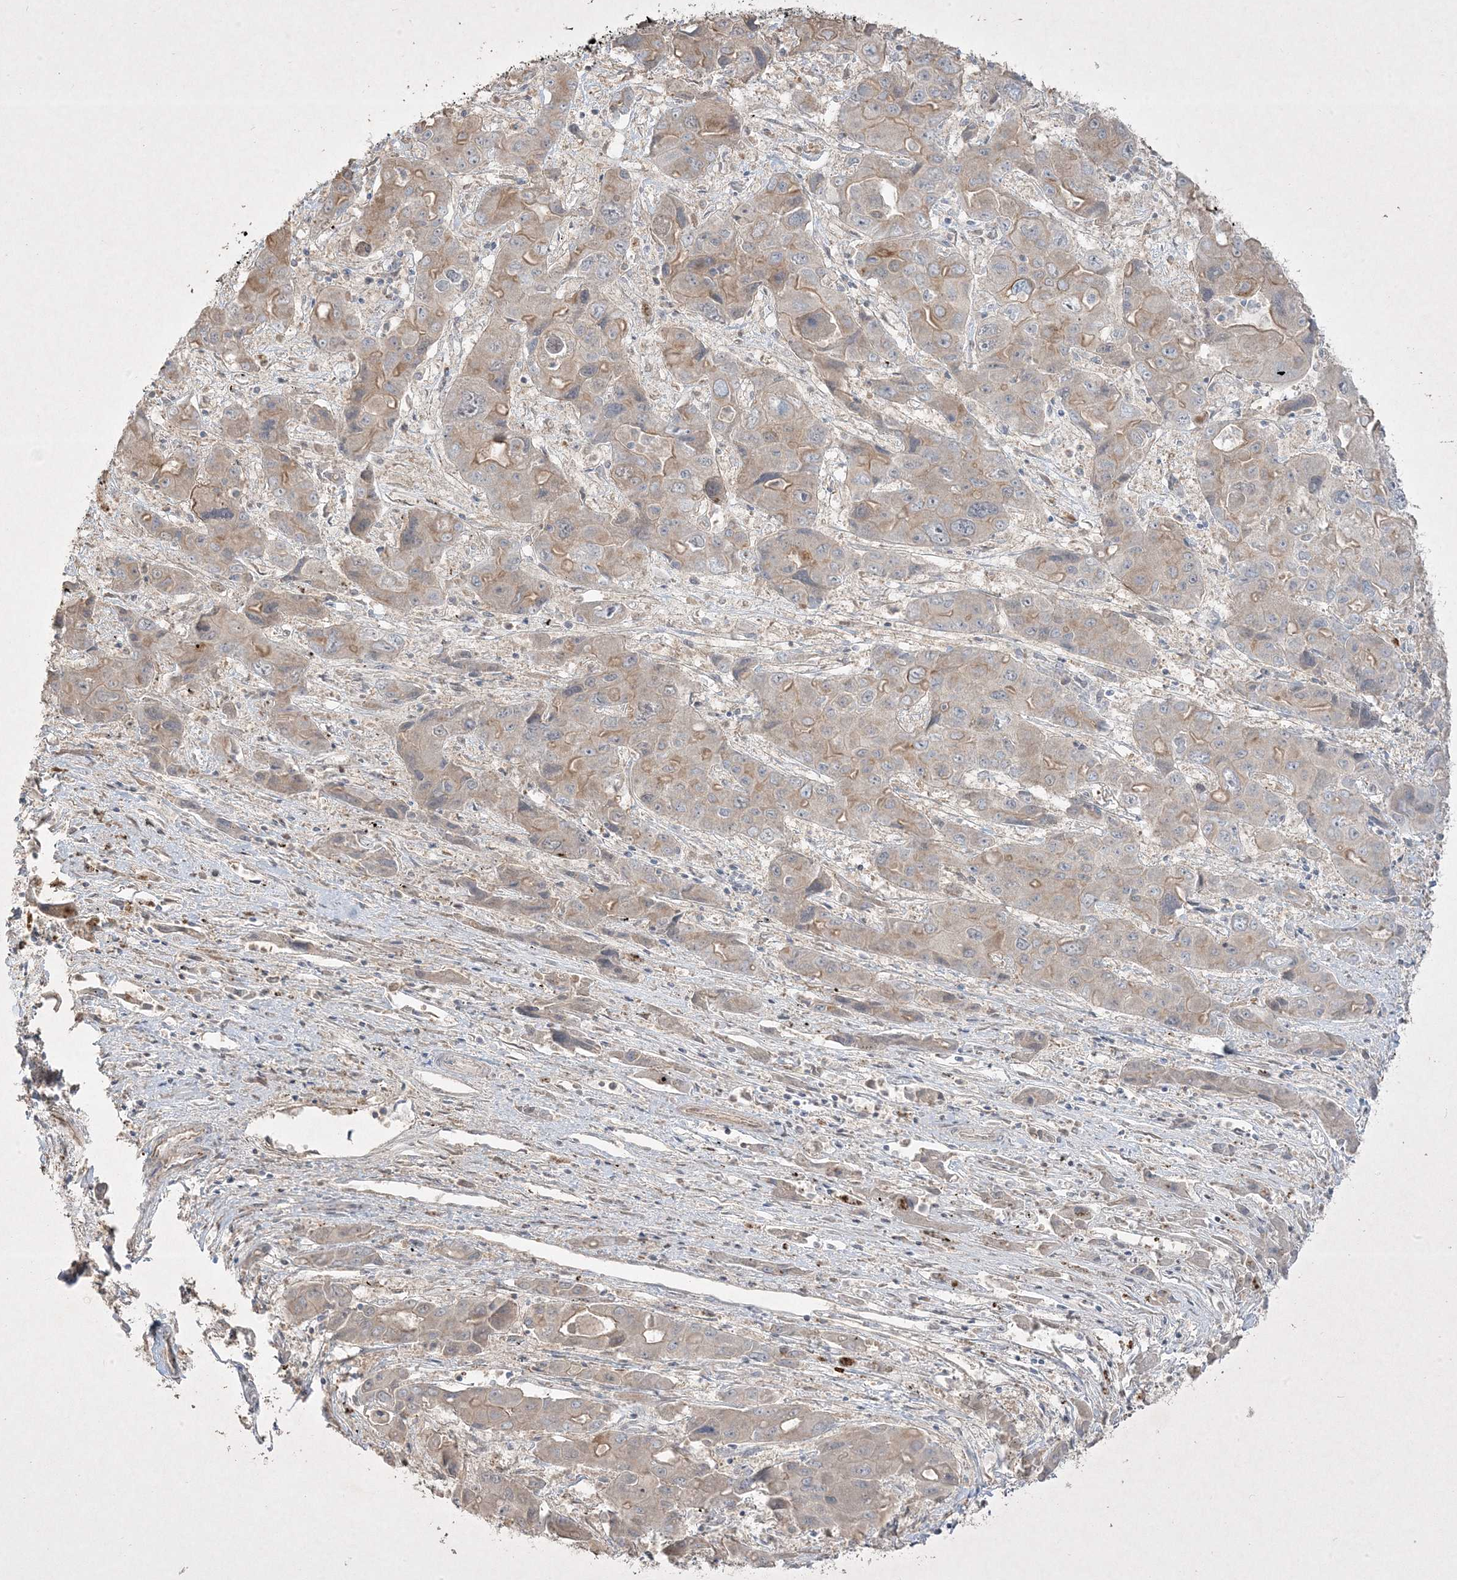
{"staining": {"intensity": "weak", "quantity": "<25%", "location": "cytoplasmic/membranous"}, "tissue": "liver cancer", "cell_type": "Tumor cells", "image_type": "cancer", "snomed": [{"axis": "morphology", "description": "Cholangiocarcinoma"}, {"axis": "topography", "description": "Liver"}], "caption": "Liver cancer stained for a protein using immunohistochemistry demonstrates no positivity tumor cells.", "gene": "RGL4", "patient": {"sex": "male", "age": 67}}